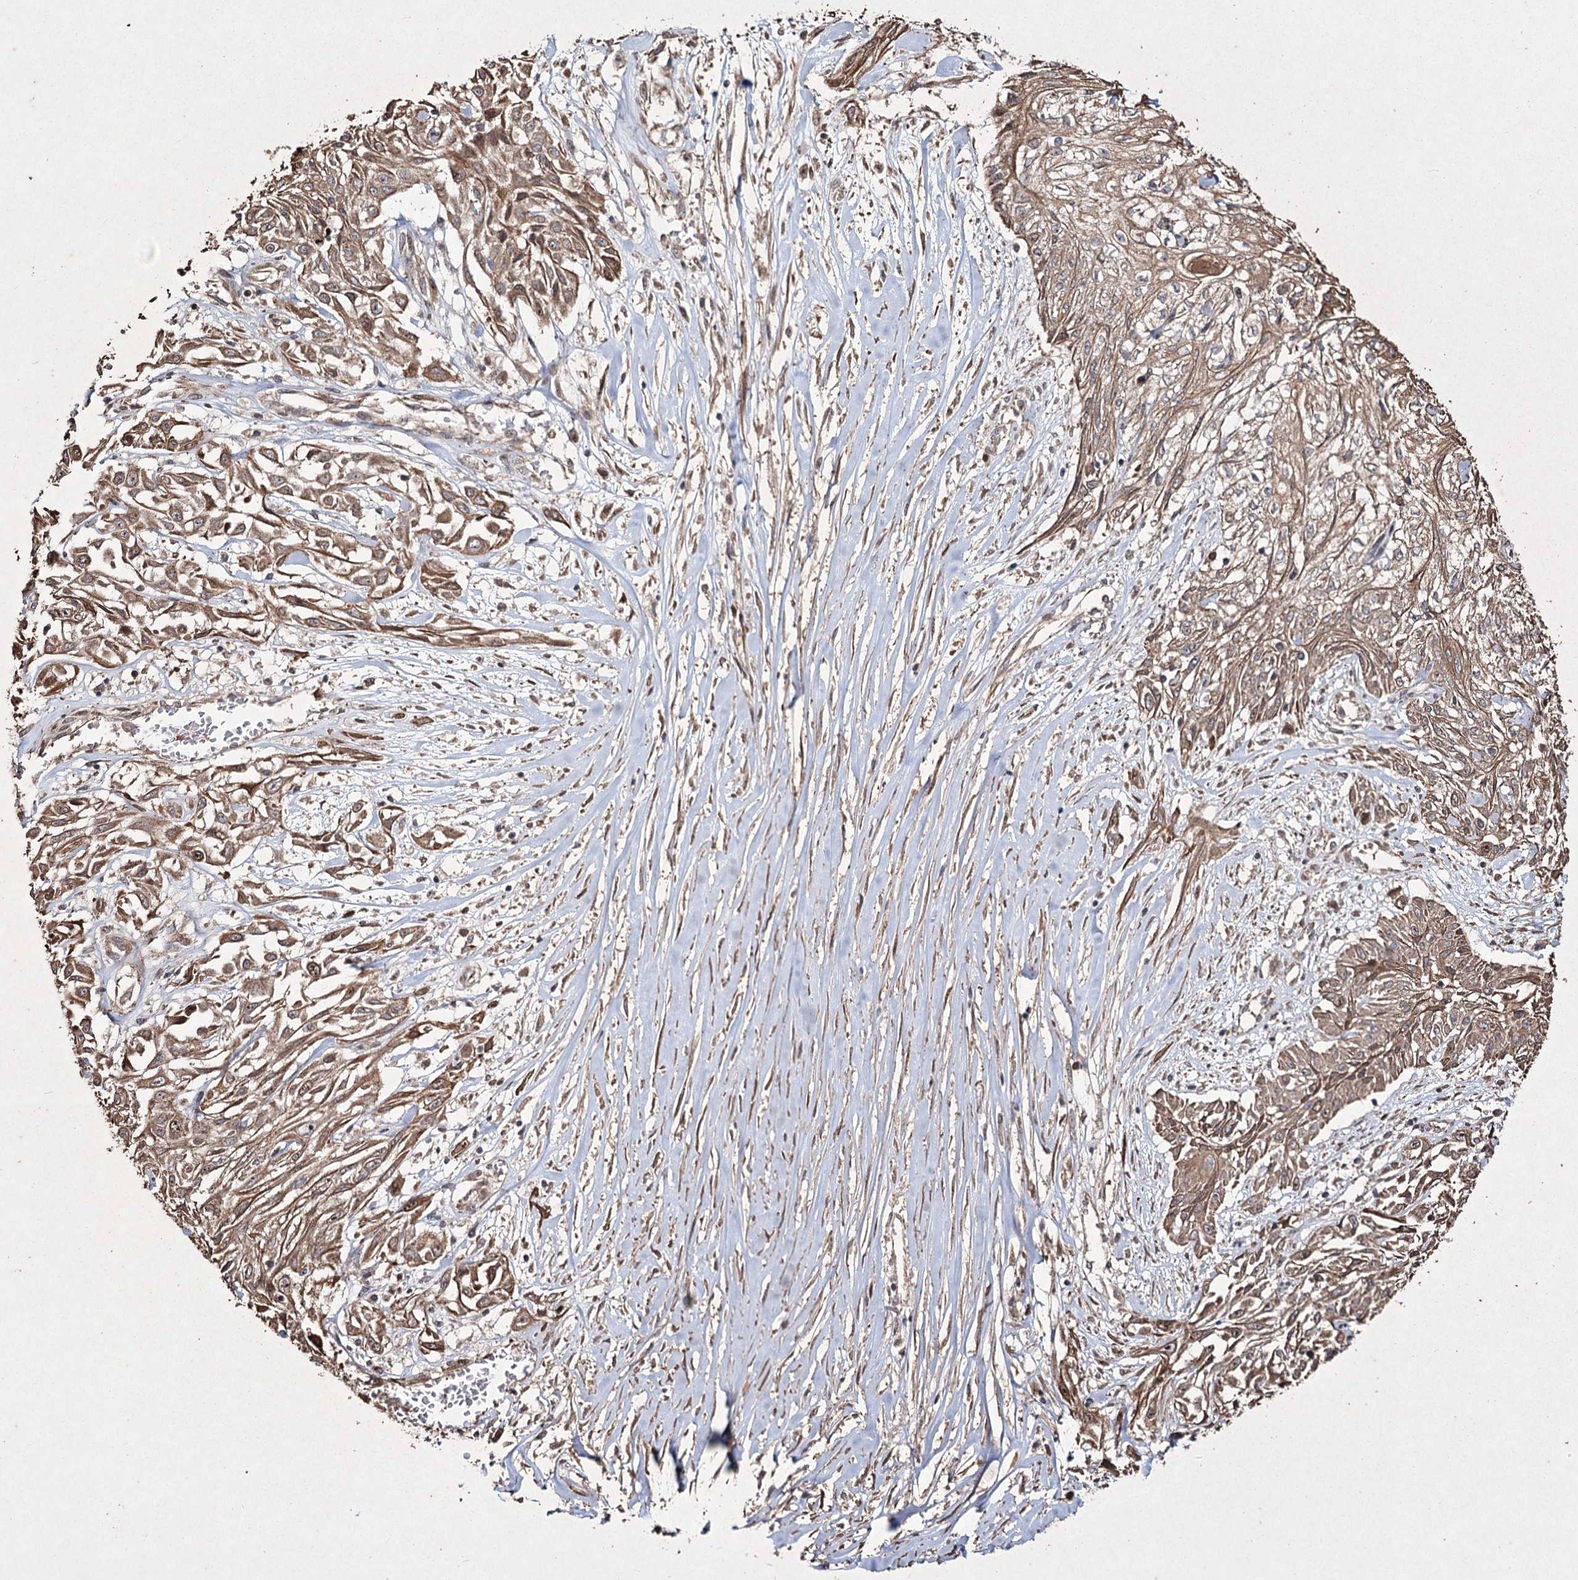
{"staining": {"intensity": "moderate", "quantity": ">75%", "location": "cytoplasmic/membranous"}, "tissue": "skin cancer", "cell_type": "Tumor cells", "image_type": "cancer", "snomed": [{"axis": "morphology", "description": "Squamous cell carcinoma, NOS"}, {"axis": "morphology", "description": "Squamous cell carcinoma, metastatic, NOS"}, {"axis": "topography", "description": "Skin"}, {"axis": "topography", "description": "Lymph node"}], "caption": "Skin cancer stained for a protein exhibits moderate cytoplasmic/membranous positivity in tumor cells.", "gene": "PRC1", "patient": {"sex": "male", "age": 75}}